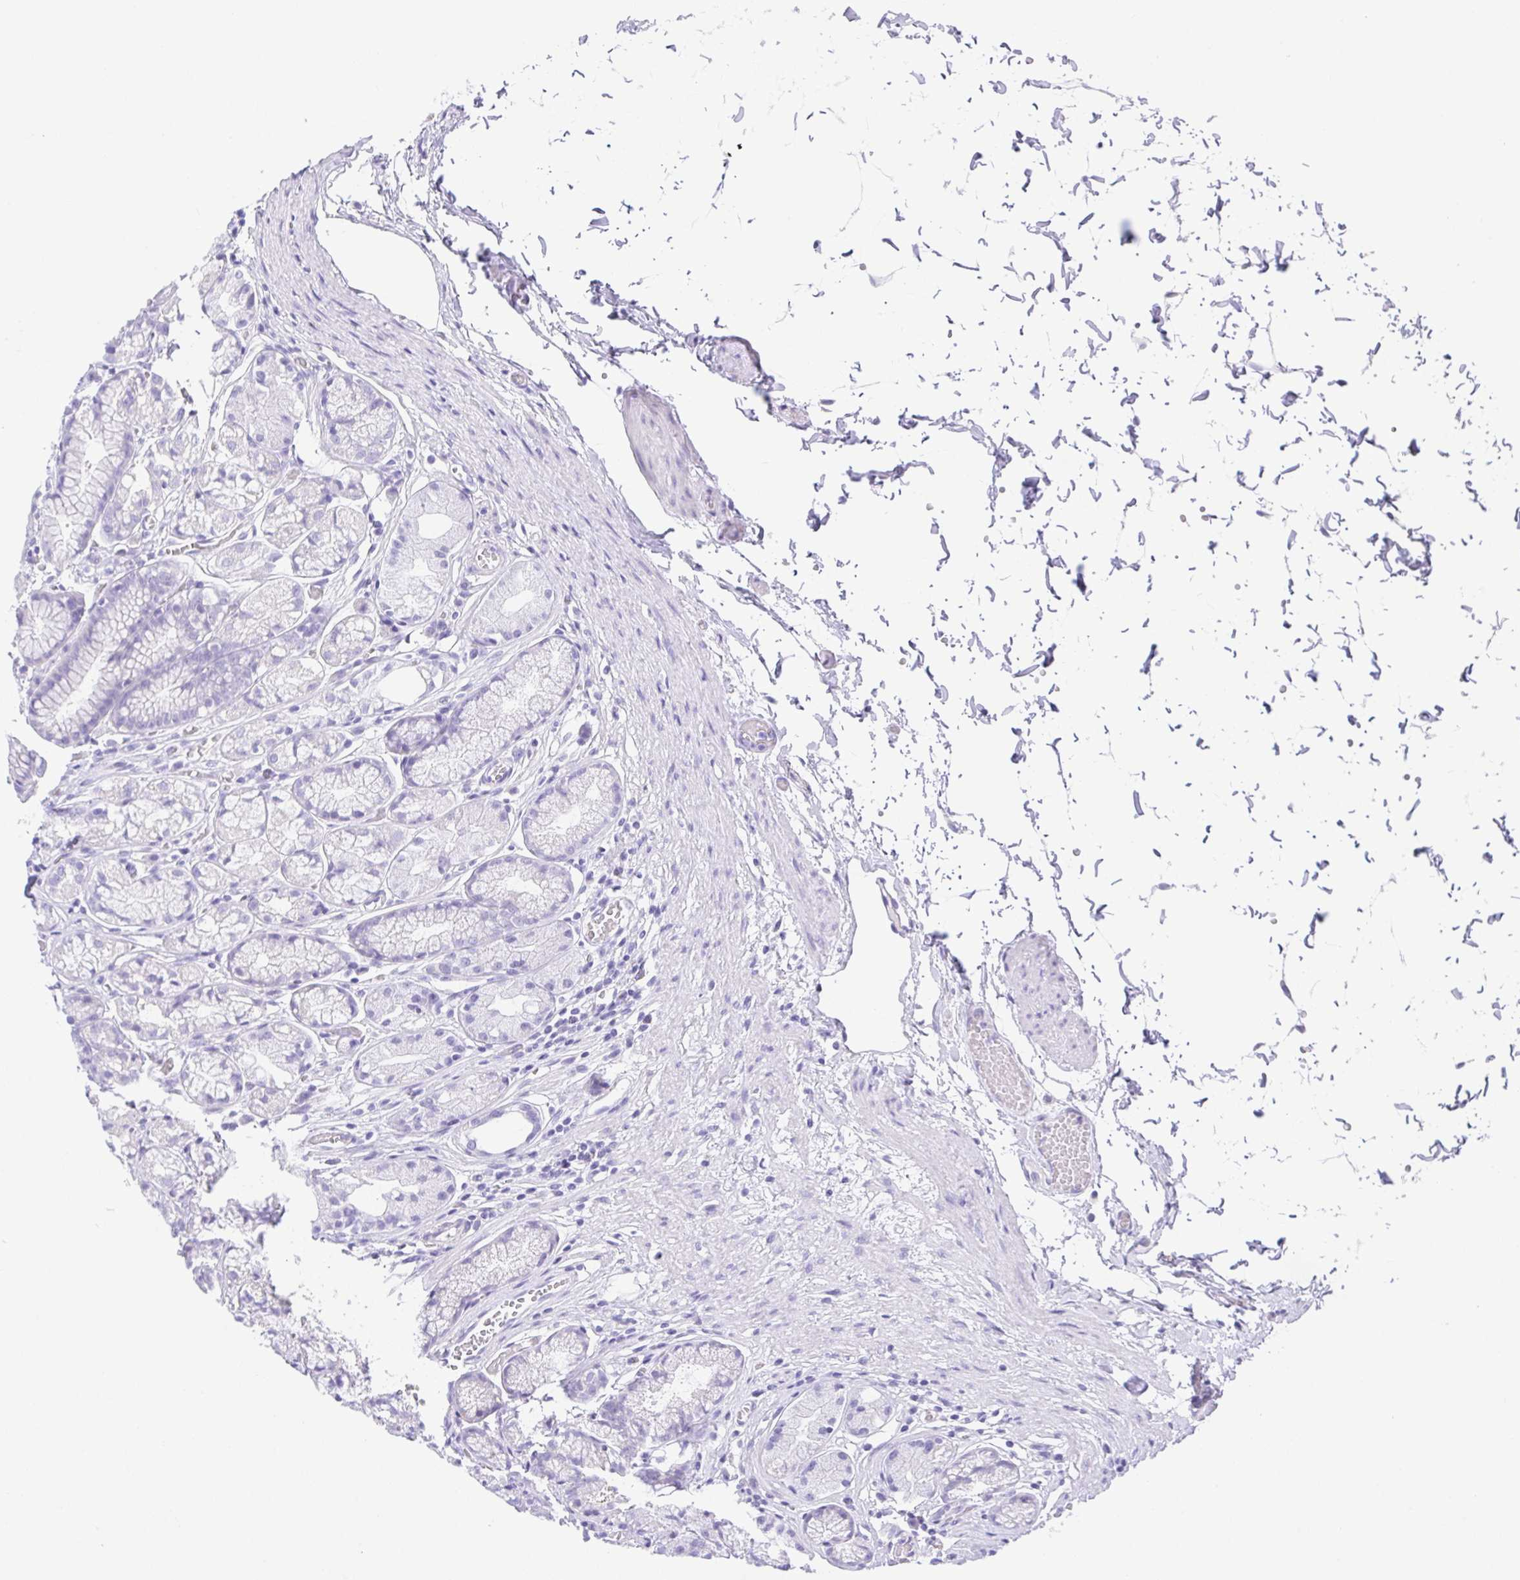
{"staining": {"intensity": "negative", "quantity": "none", "location": "none"}, "tissue": "stomach", "cell_type": "Glandular cells", "image_type": "normal", "snomed": [{"axis": "morphology", "description": "Normal tissue, NOS"}, {"axis": "topography", "description": "Stomach"}], "caption": "Immunohistochemistry (IHC) of benign stomach reveals no staining in glandular cells.", "gene": "LUZP4", "patient": {"sex": "male", "age": 70}}